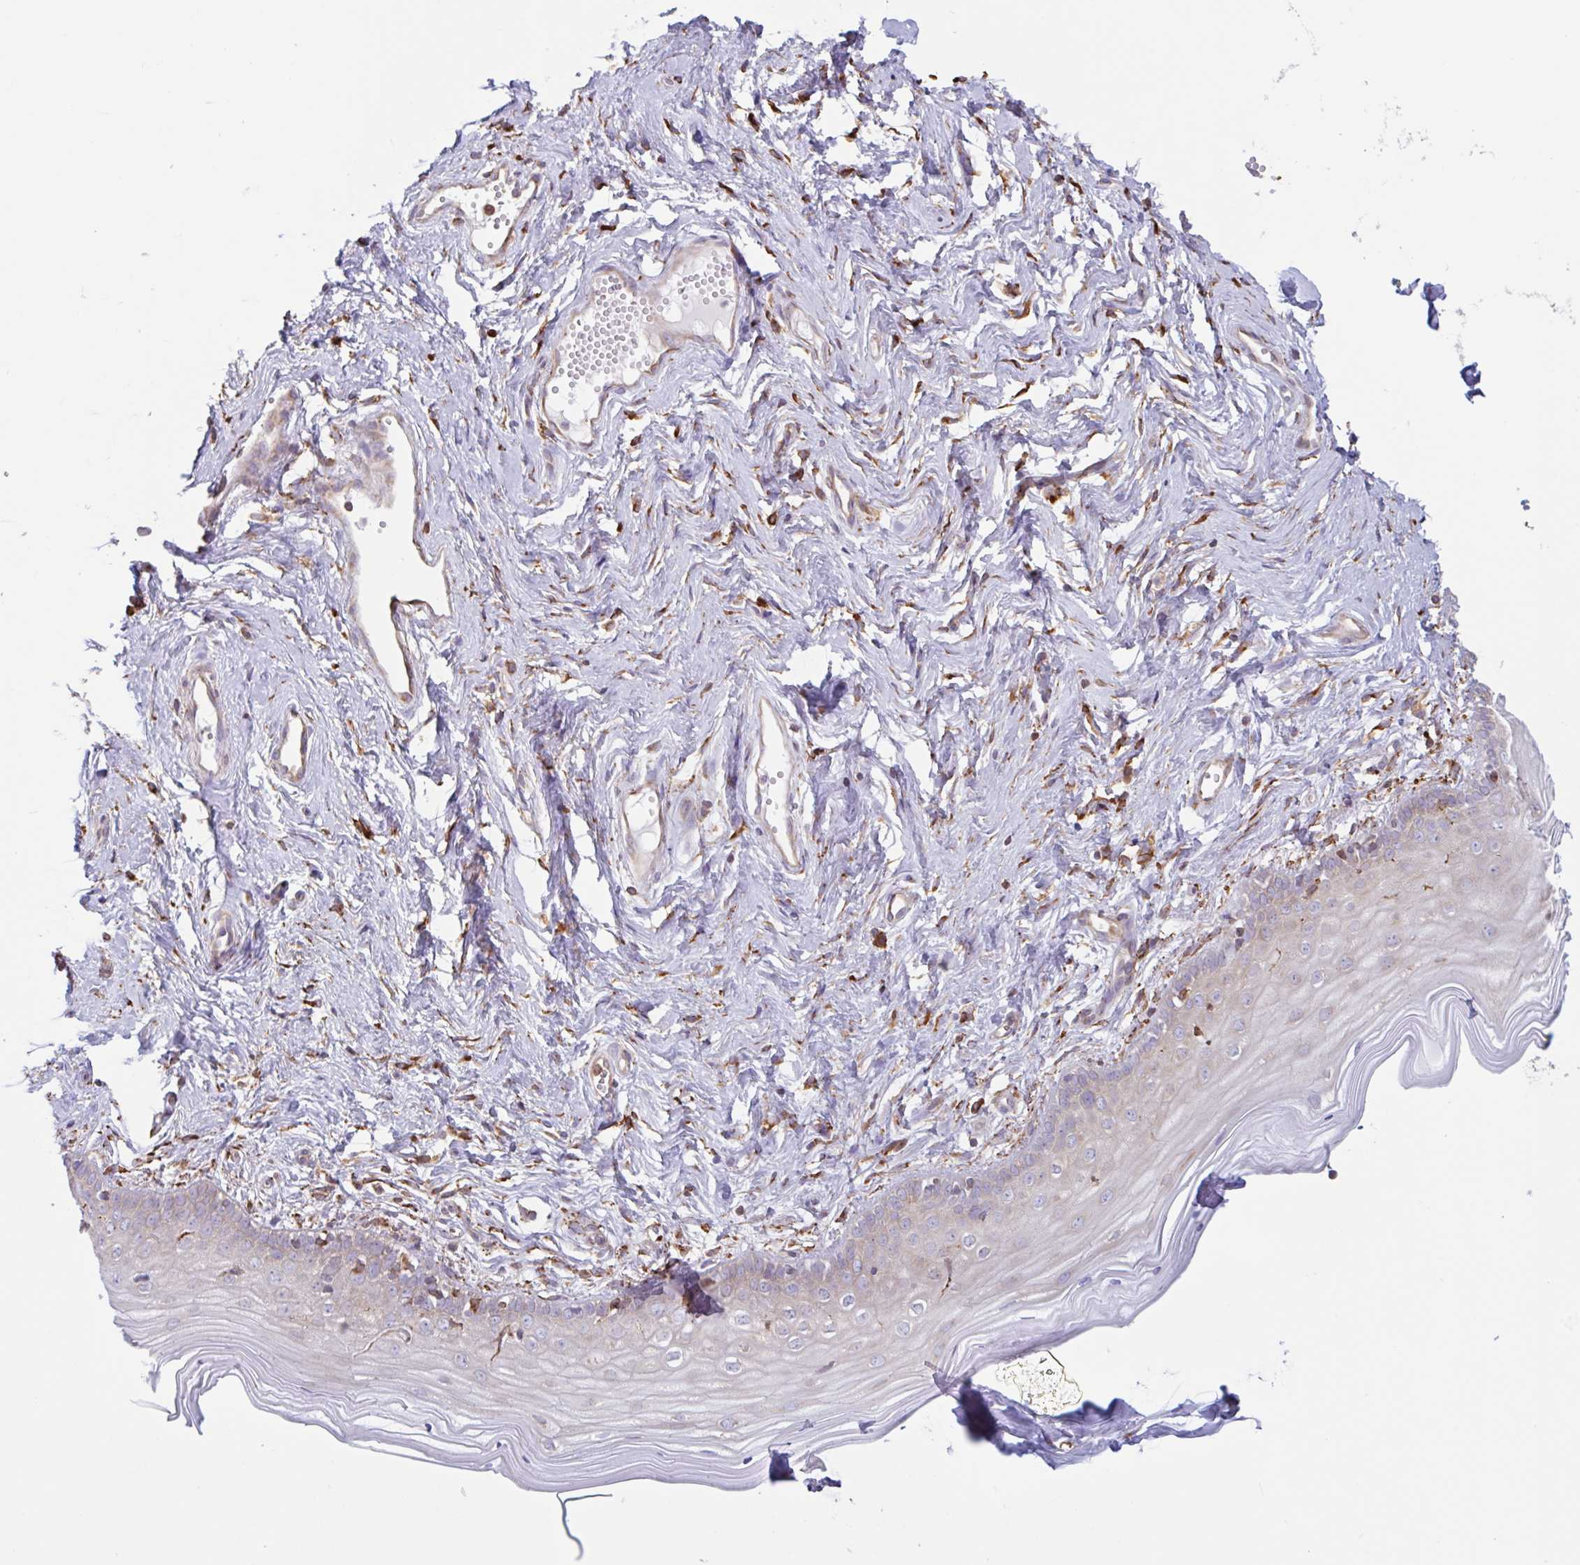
{"staining": {"intensity": "moderate", "quantity": "<25%", "location": "cytoplasmic/membranous"}, "tissue": "vagina", "cell_type": "Squamous epithelial cells", "image_type": "normal", "snomed": [{"axis": "morphology", "description": "Normal tissue, NOS"}, {"axis": "topography", "description": "Vagina"}], "caption": "IHC histopathology image of normal human vagina stained for a protein (brown), which demonstrates low levels of moderate cytoplasmic/membranous expression in approximately <25% of squamous epithelial cells.", "gene": "DOK4", "patient": {"sex": "female", "age": 38}}